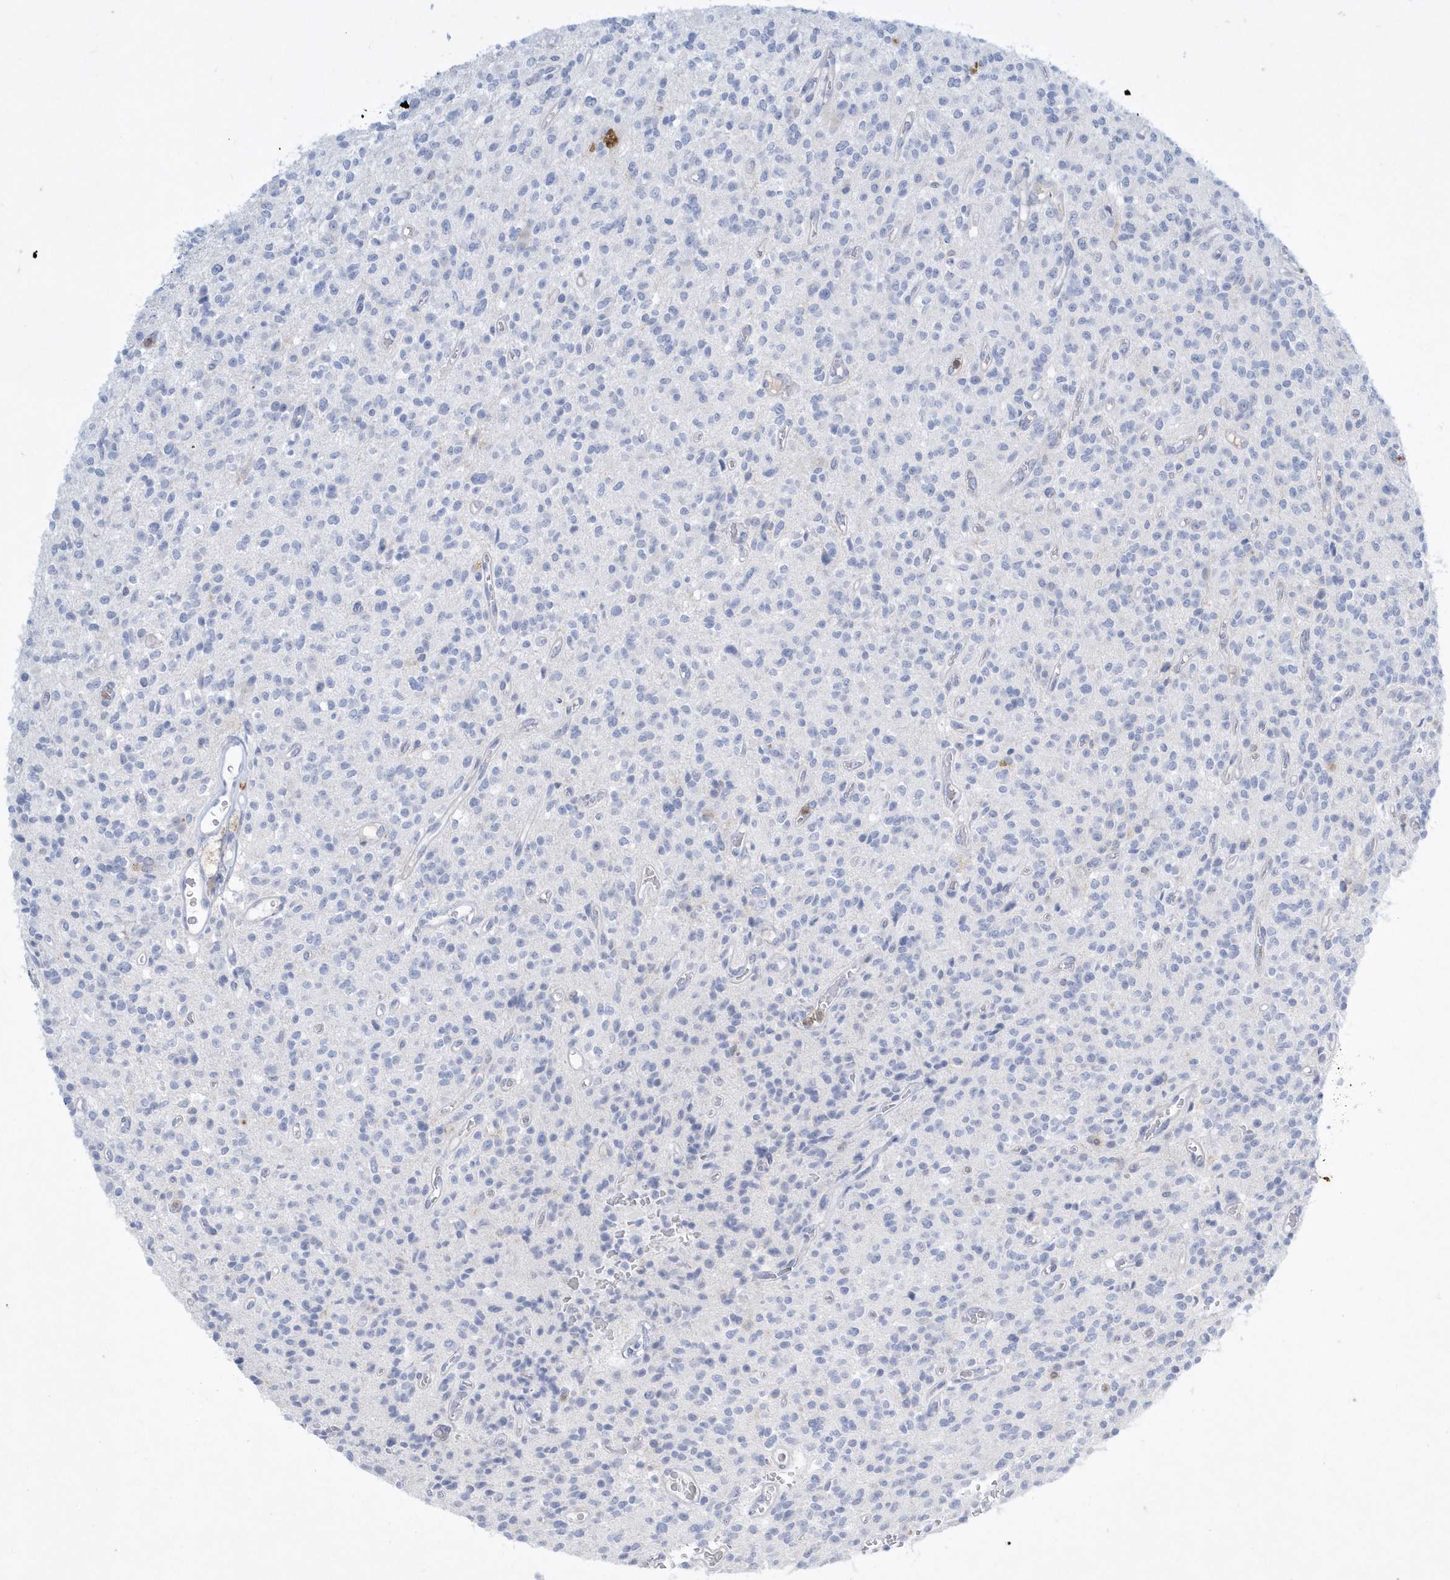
{"staining": {"intensity": "negative", "quantity": "none", "location": "none"}, "tissue": "glioma", "cell_type": "Tumor cells", "image_type": "cancer", "snomed": [{"axis": "morphology", "description": "Glioma, malignant, High grade"}, {"axis": "topography", "description": "Brain"}], "caption": "Photomicrograph shows no significant protein positivity in tumor cells of glioma.", "gene": "PSD4", "patient": {"sex": "male", "age": 34}}